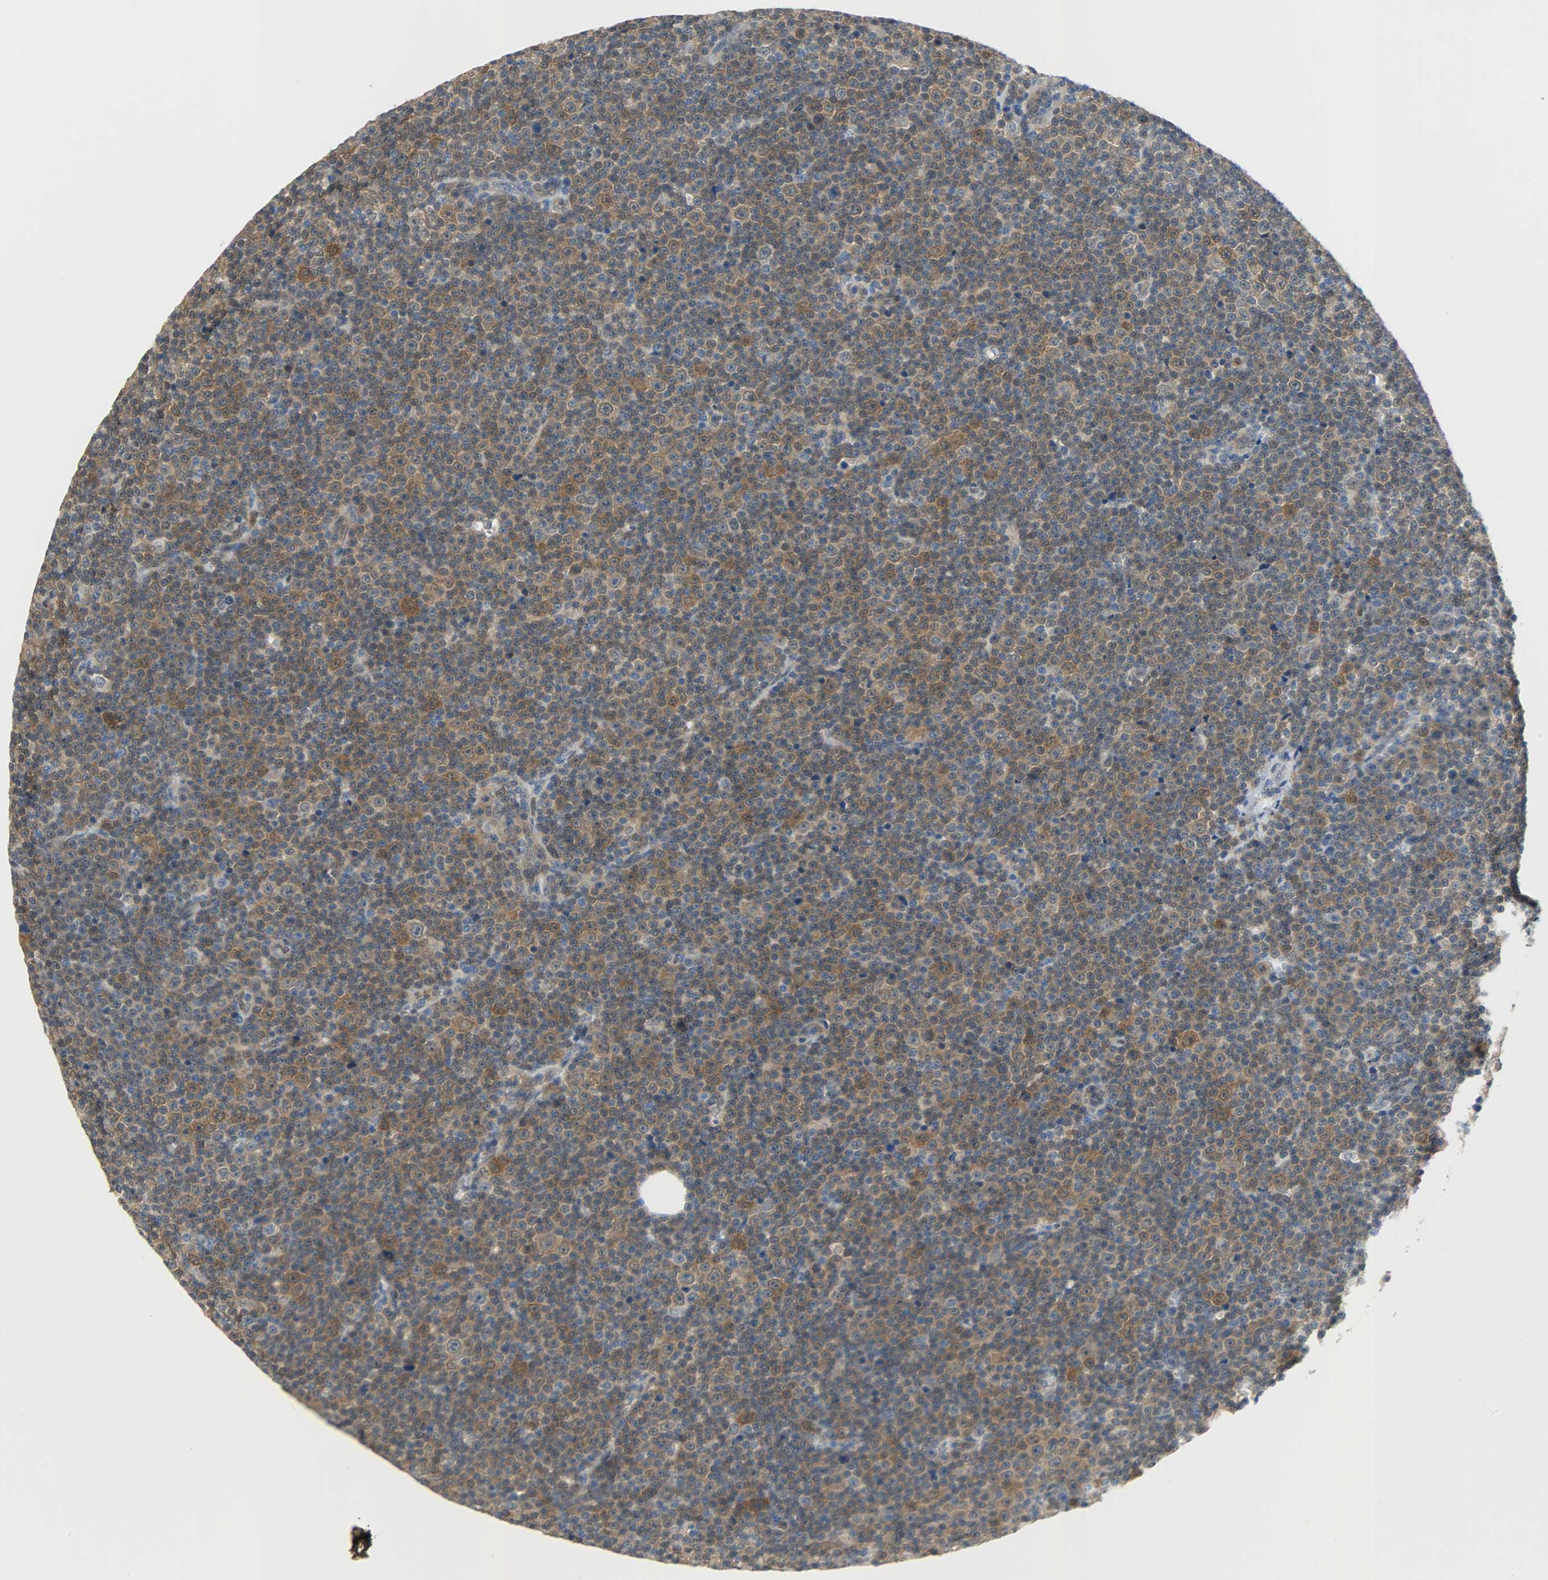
{"staining": {"intensity": "strong", "quantity": ">75%", "location": "cytoplasmic/membranous"}, "tissue": "lymphoma", "cell_type": "Tumor cells", "image_type": "cancer", "snomed": [{"axis": "morphology", "description": "Malignant lymphoma, non-Hodgkin's type, Low grade"}, {"axis": "topography", "description": "Lymph node"}], "caption": "Low-grade malignant lymphoma, non-Hodgkin's type stained with a protein marker exhibits strong staining in tumor cells.", "gene": "EIF4EBP1", "patient": {"sex": "female", "age": 67}}